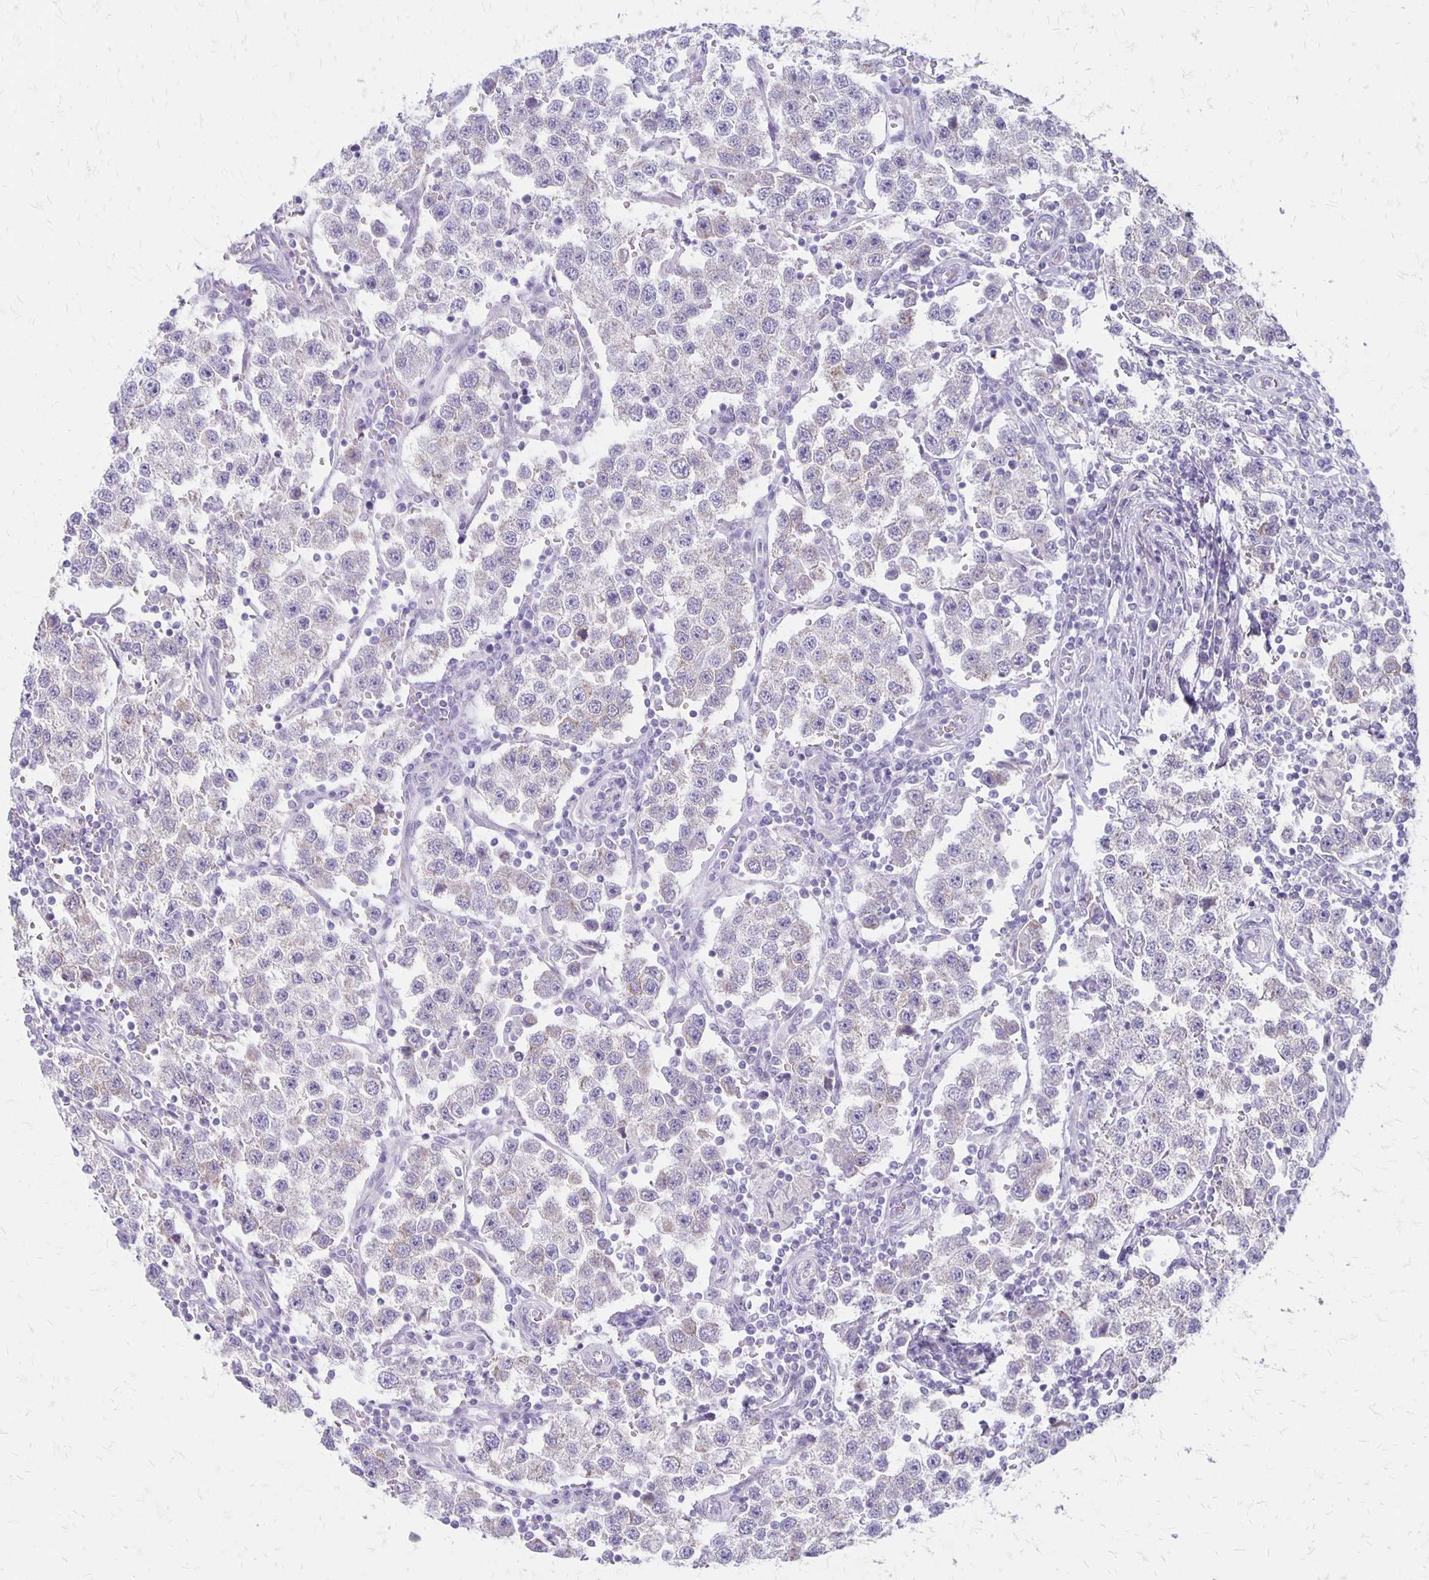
{"staining": {"intensity": "negative", "quantity": "none", "location": "none"}, "tissue": "testis cancer", "cell_type": "Tumor cells", "image_type": "cancer", "snomed": [{"axis": "morphology", "description": "Seminoma, NOS"}, {"axis": "topography", "description": "Testis"}], "caption": "High magnification brightfield microscopy of testis cancer (seminoma) stained with DAB (3,3'-diaminobenzidine) (brown) and counterstained with hematoxylin (blue): tumor cells show no significant staining.", "gene": "HOMER1", "patient": {"sex": "male", "age": 37}}